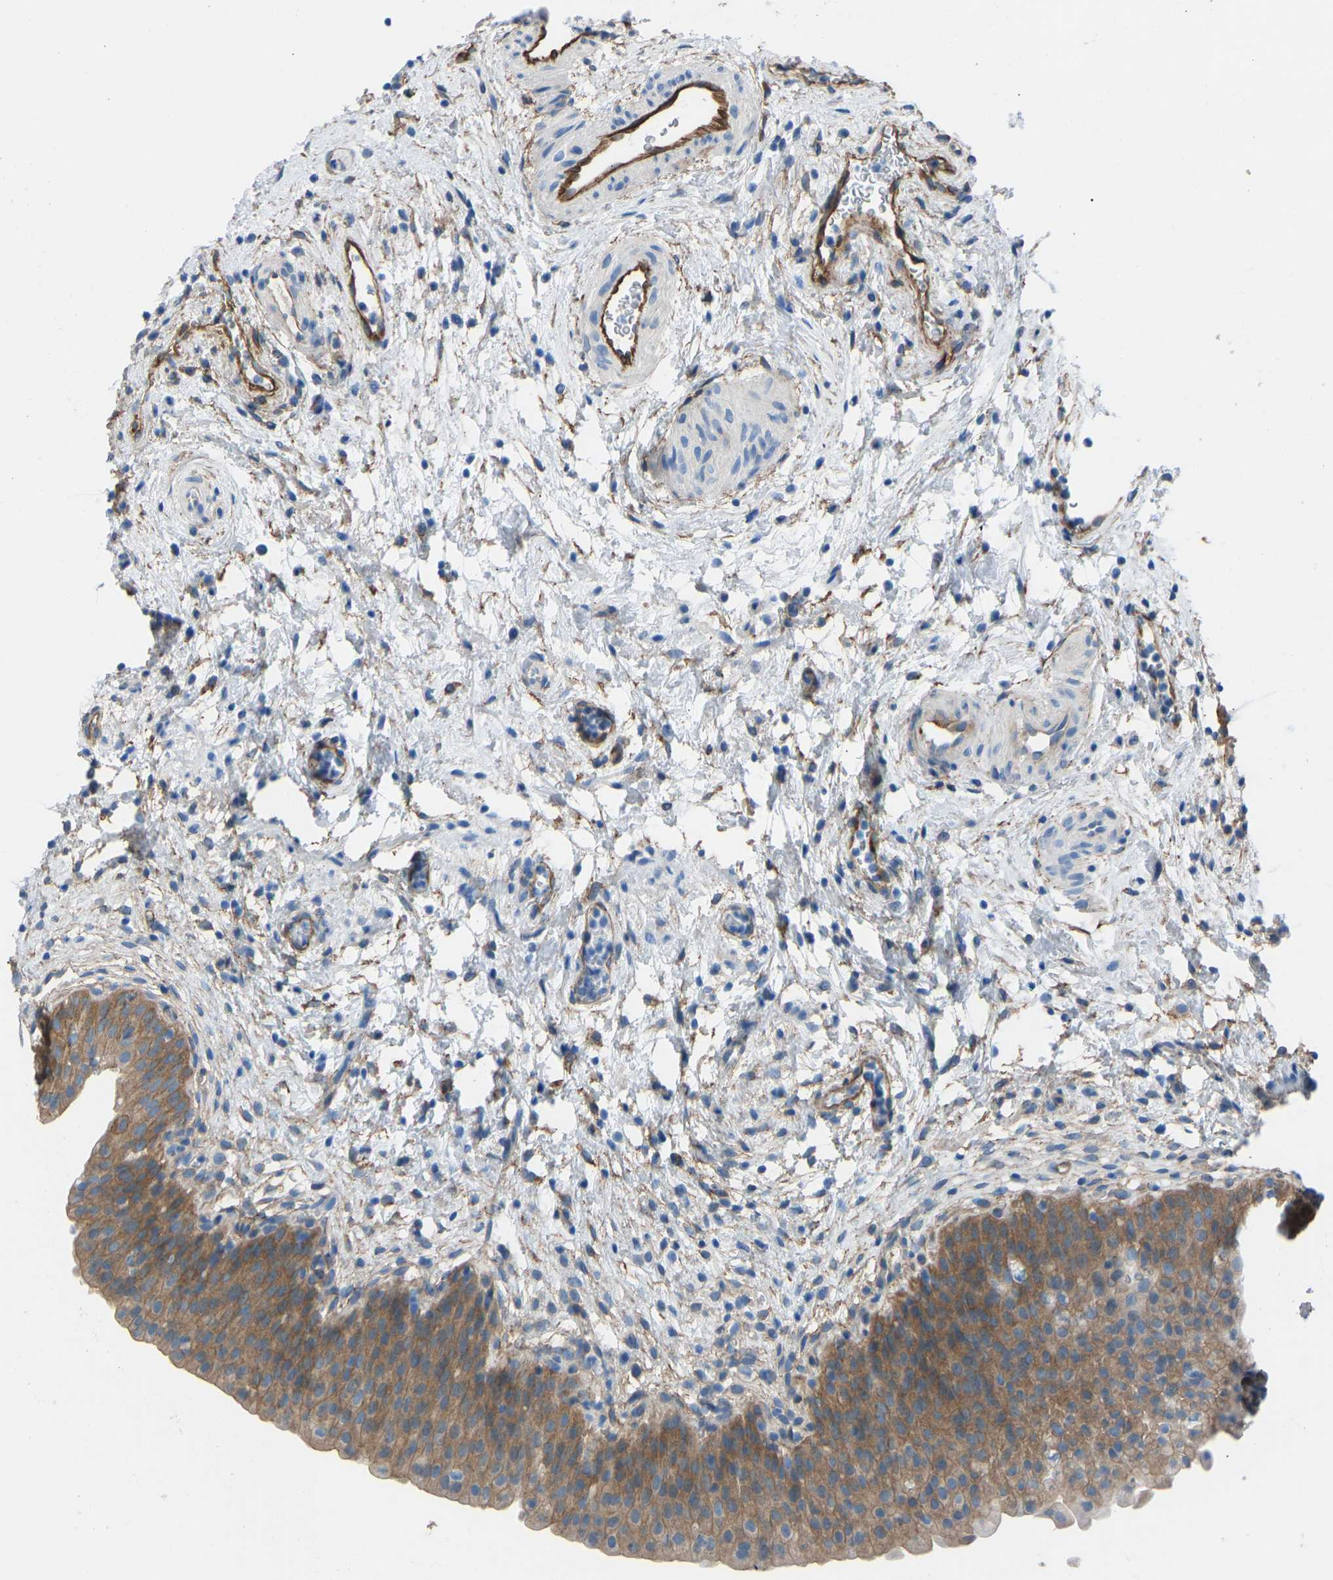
{"staining": {"intensity": "moderate", "quantity": ">75%", "location": "cytoplasmic/membranous"}, "tissue": "urinary bladder", "cell_type": "Urothelial cells", "image_type": "normal", "snomed": [{"axis": "morphology", "description": "Normal tissue, NOS"}, {"axis": "topography", "description": "Urinary bladder"}], "caption": "A high-resolution histopathology image shows immunohistochemistry staining of unremarkable urinary bladder, which demonstrates moderate cytoplasmic/membranous staining in approximately >75% of urothelial cells. The staining is performed using DAB brown chromogen to label protein expression. The nuclei are counter-stained blue using hematoxylin.", "gene": "MYH10", "patient": {"sex": "male", "age": 37}}